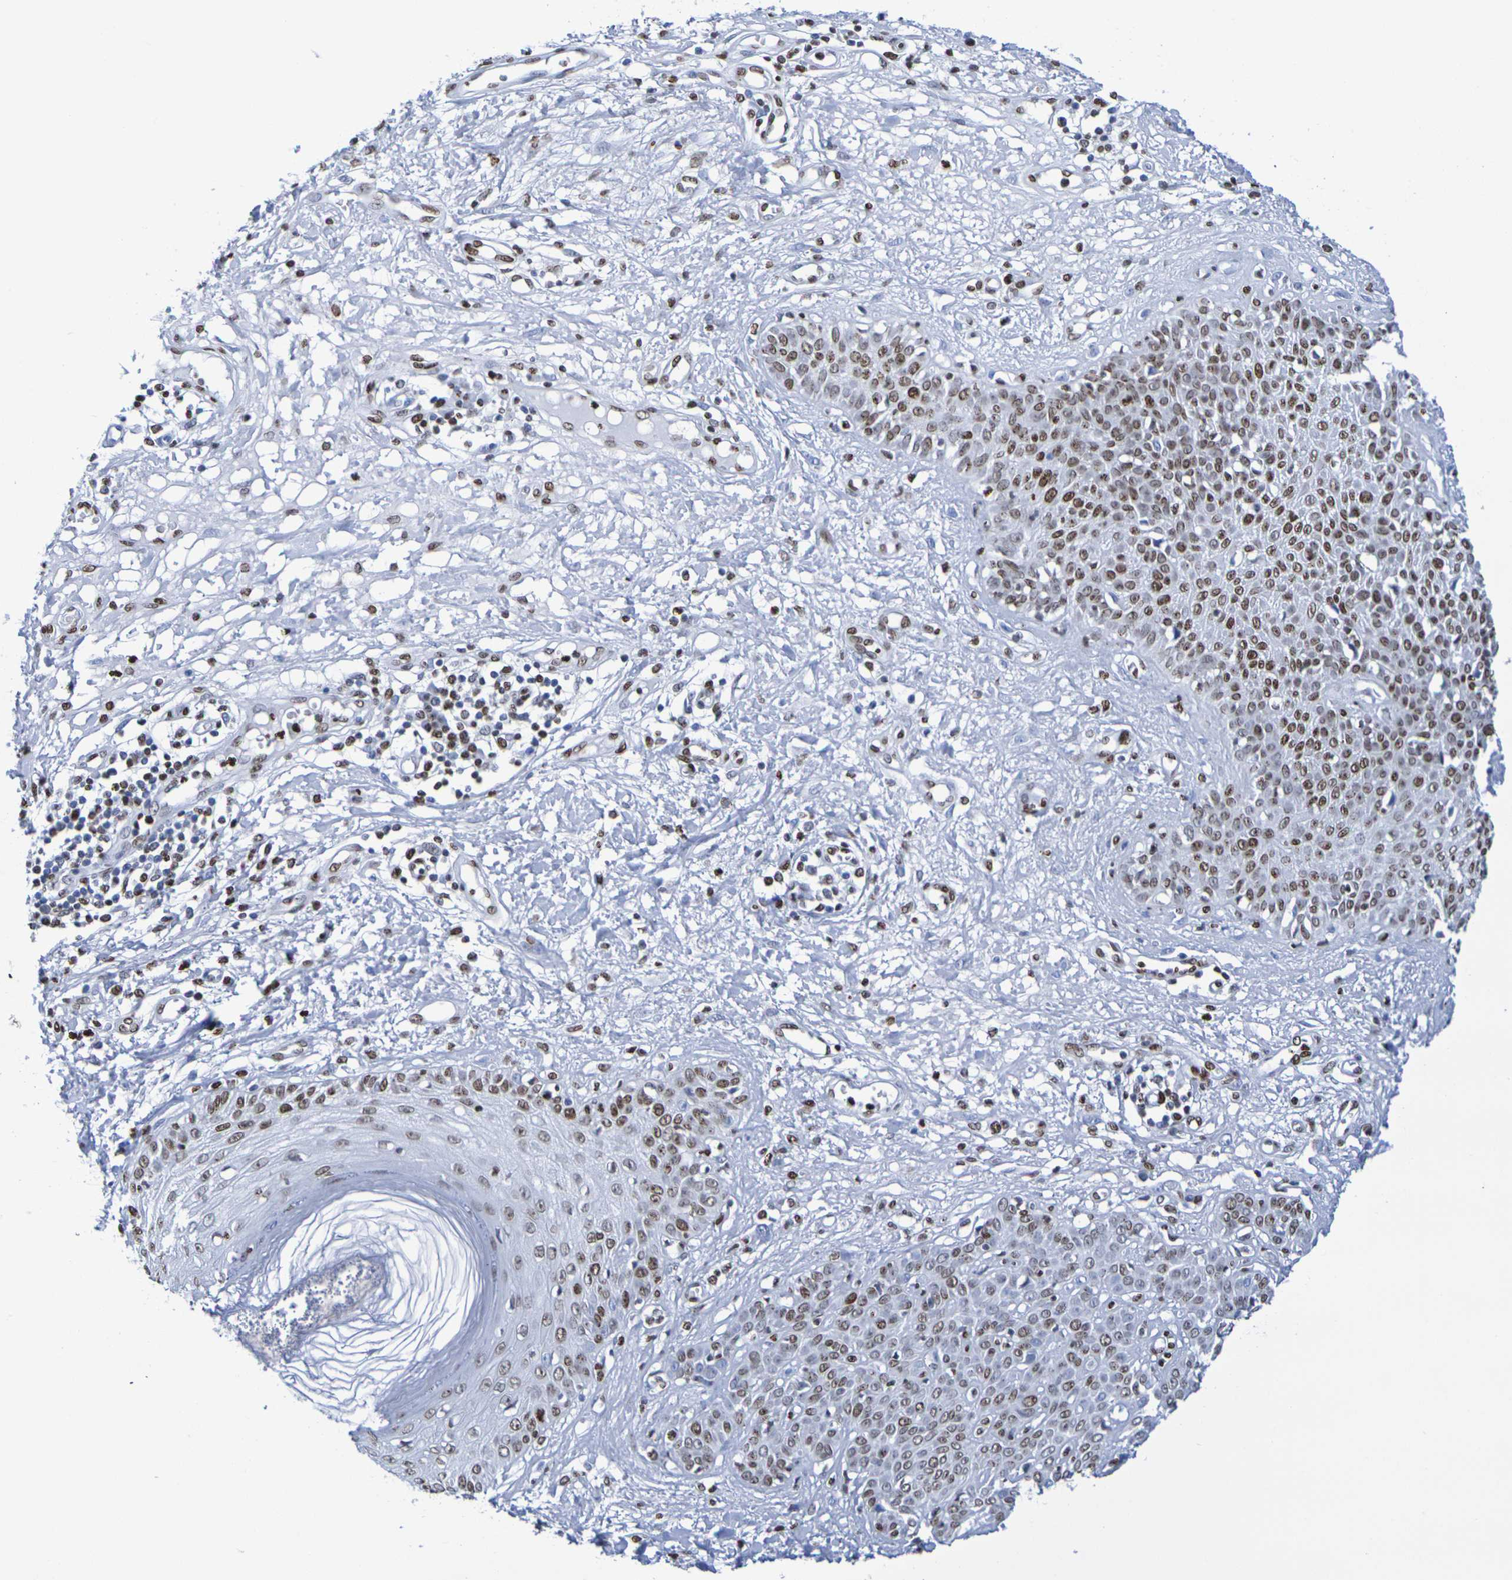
{"staining": {"intensity": "moderate", "quantity": ">75%", "location": "nuclear"}, "tissue": "skin cancer", "cell_type": "Tumor cells", "image_type": "cancer", "snomed": [{"axis": "morphology", "description": "Squamous cell carcinoma, NOS"}, {"axis": "topography", "description": "Skin"}], "caption": "Skin cancer (squamous cell carcinoma) stained for a protein shows moderate nuclear positivity in tumor cells.", "gene": "H1-5", "patient": {"sex": "female", "age": 78}}